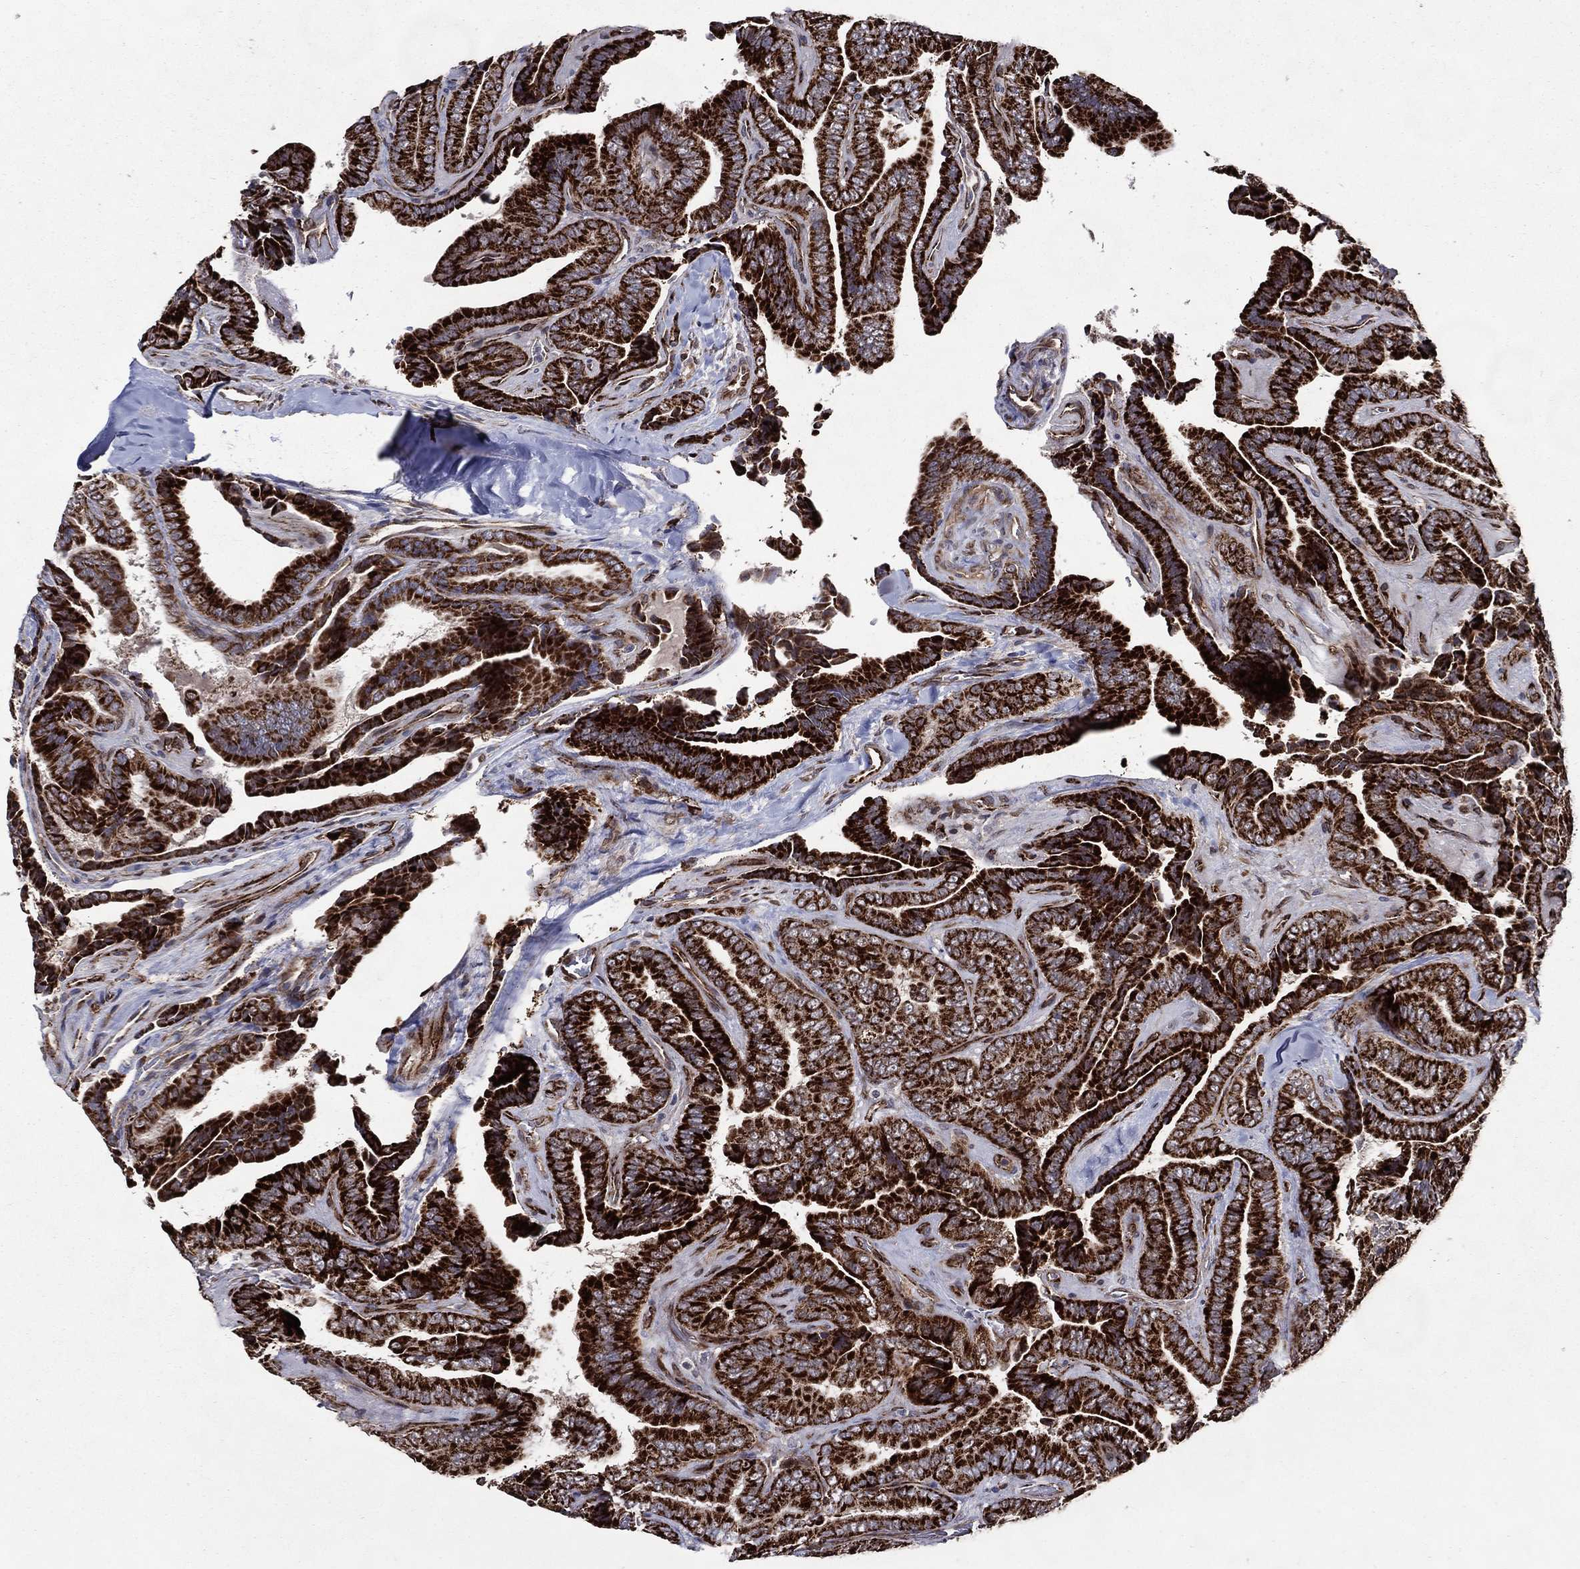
{"staining": {"intensity": "strong", "quantity": ">75%", "location": "cytoplasmic/membranous"}, "tissue": "thyroid cancer", "cell_type": "Tumor cells", "image_type": "cancer", "snomed": [{"axis": "morphology", "description": "Papillary adenocarcinoma, NOS"}, {"axis": "topography", "description": "Thyroid gland"}], "caption": "DAB (3,3'-diaminobenzidine) immunohistochemical staining of thyroid papillary adenocarcinoma reveals strong cytoplasmic/membranous protein positivity in about >75% of tumor cells.", "gene": "ARHGAP11A", "patient": {"sex": "male", "age": 61}}